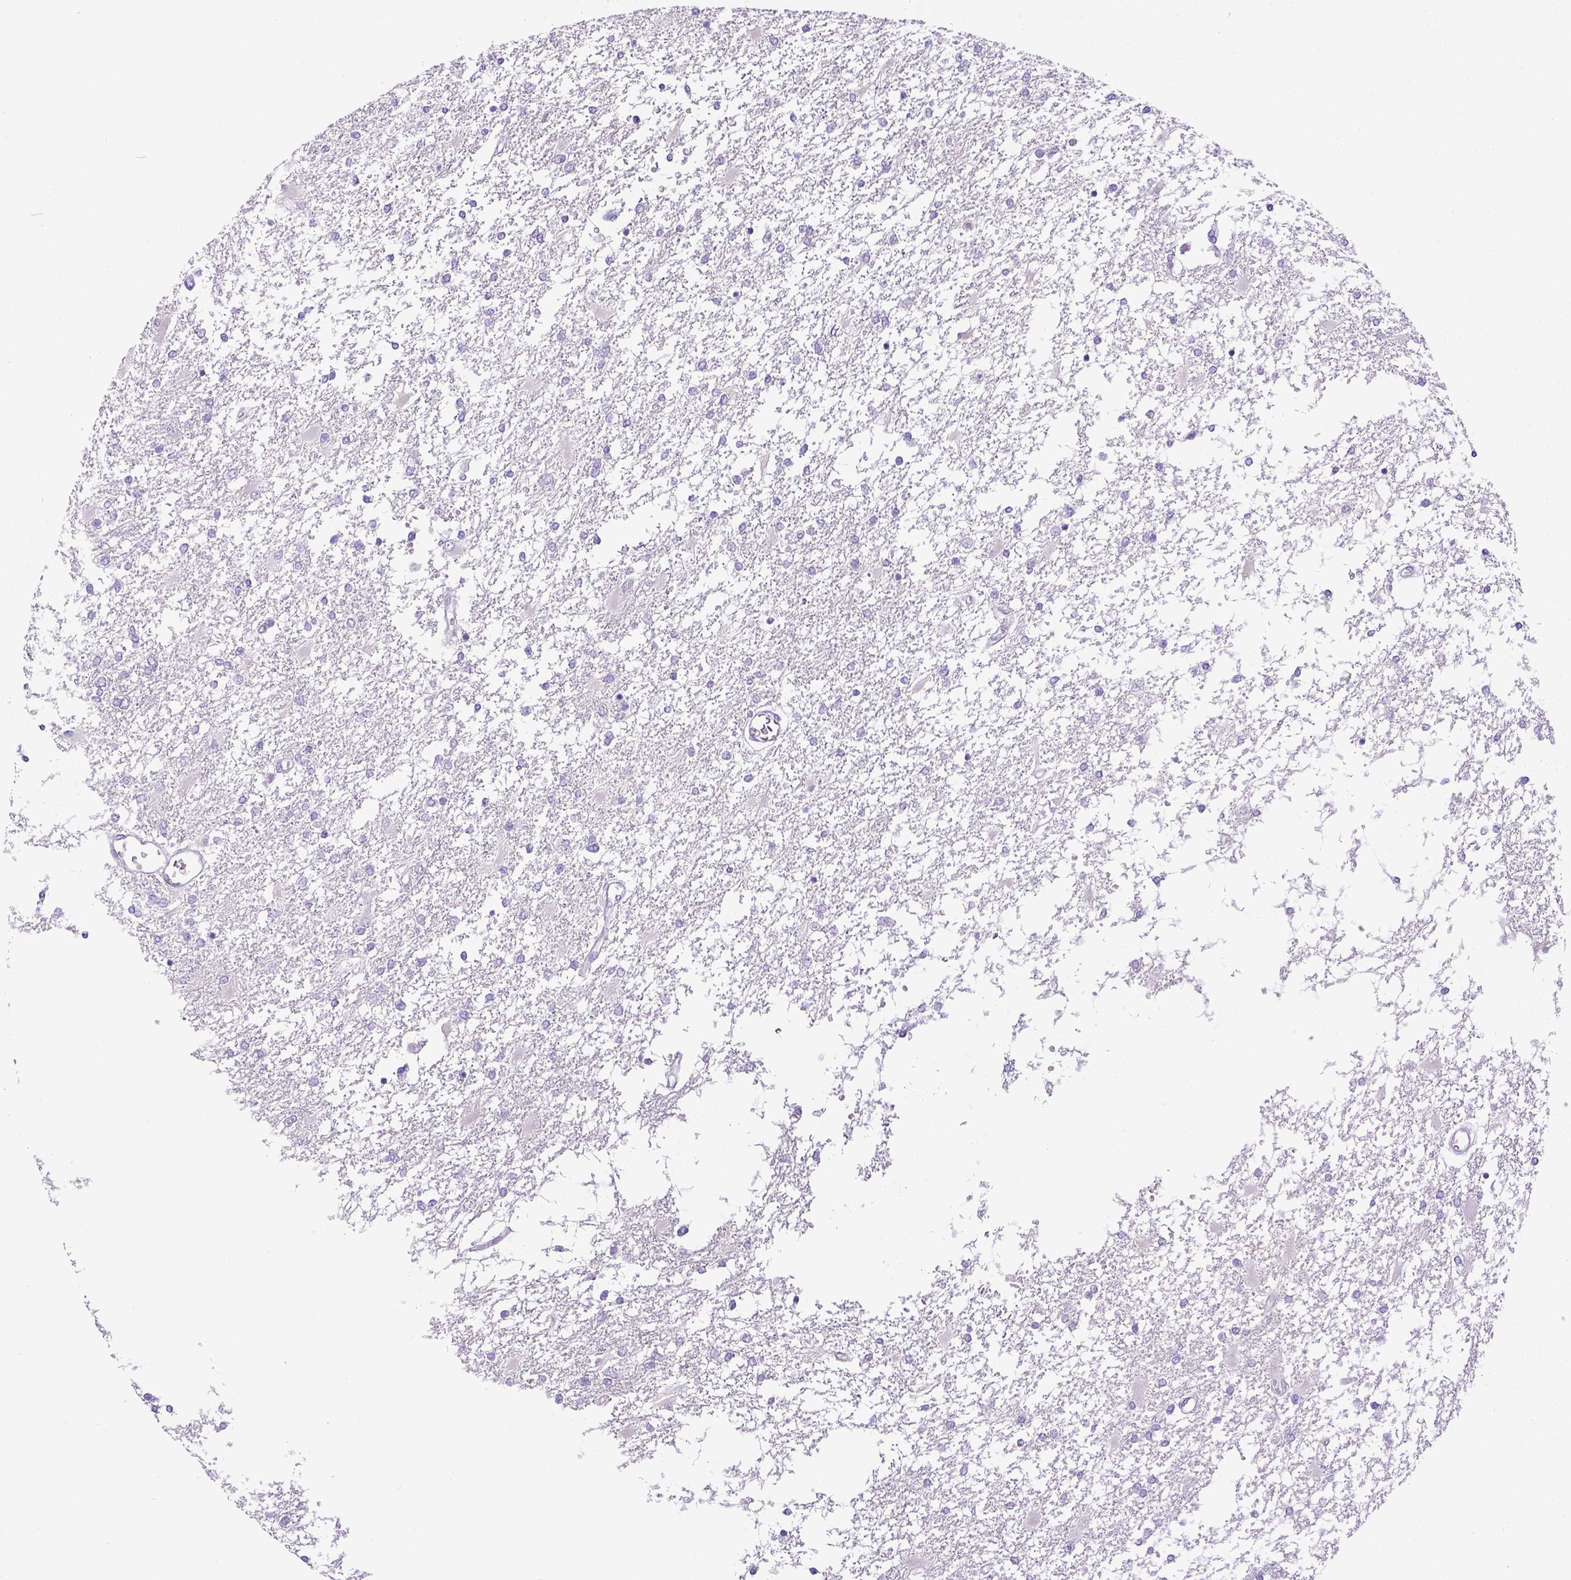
{"staining": {"intensity": "negative", "quantity": "none", "location": "none"}, "tissue": "glioma", "cell_type": "Tumor cells", "image_type": "cancer", "snomed": [{"axis": "morphology", "description": "Glioma, malignant, High grade"}, {"axis": "topography", "description": "Cerebral cortex"}], "caption": "The micrograph exhibits no staining of tumor cells in malignant glioma (high-grade).", "gene": "KIT", "patient": {"sex": "male", "age": 79}}